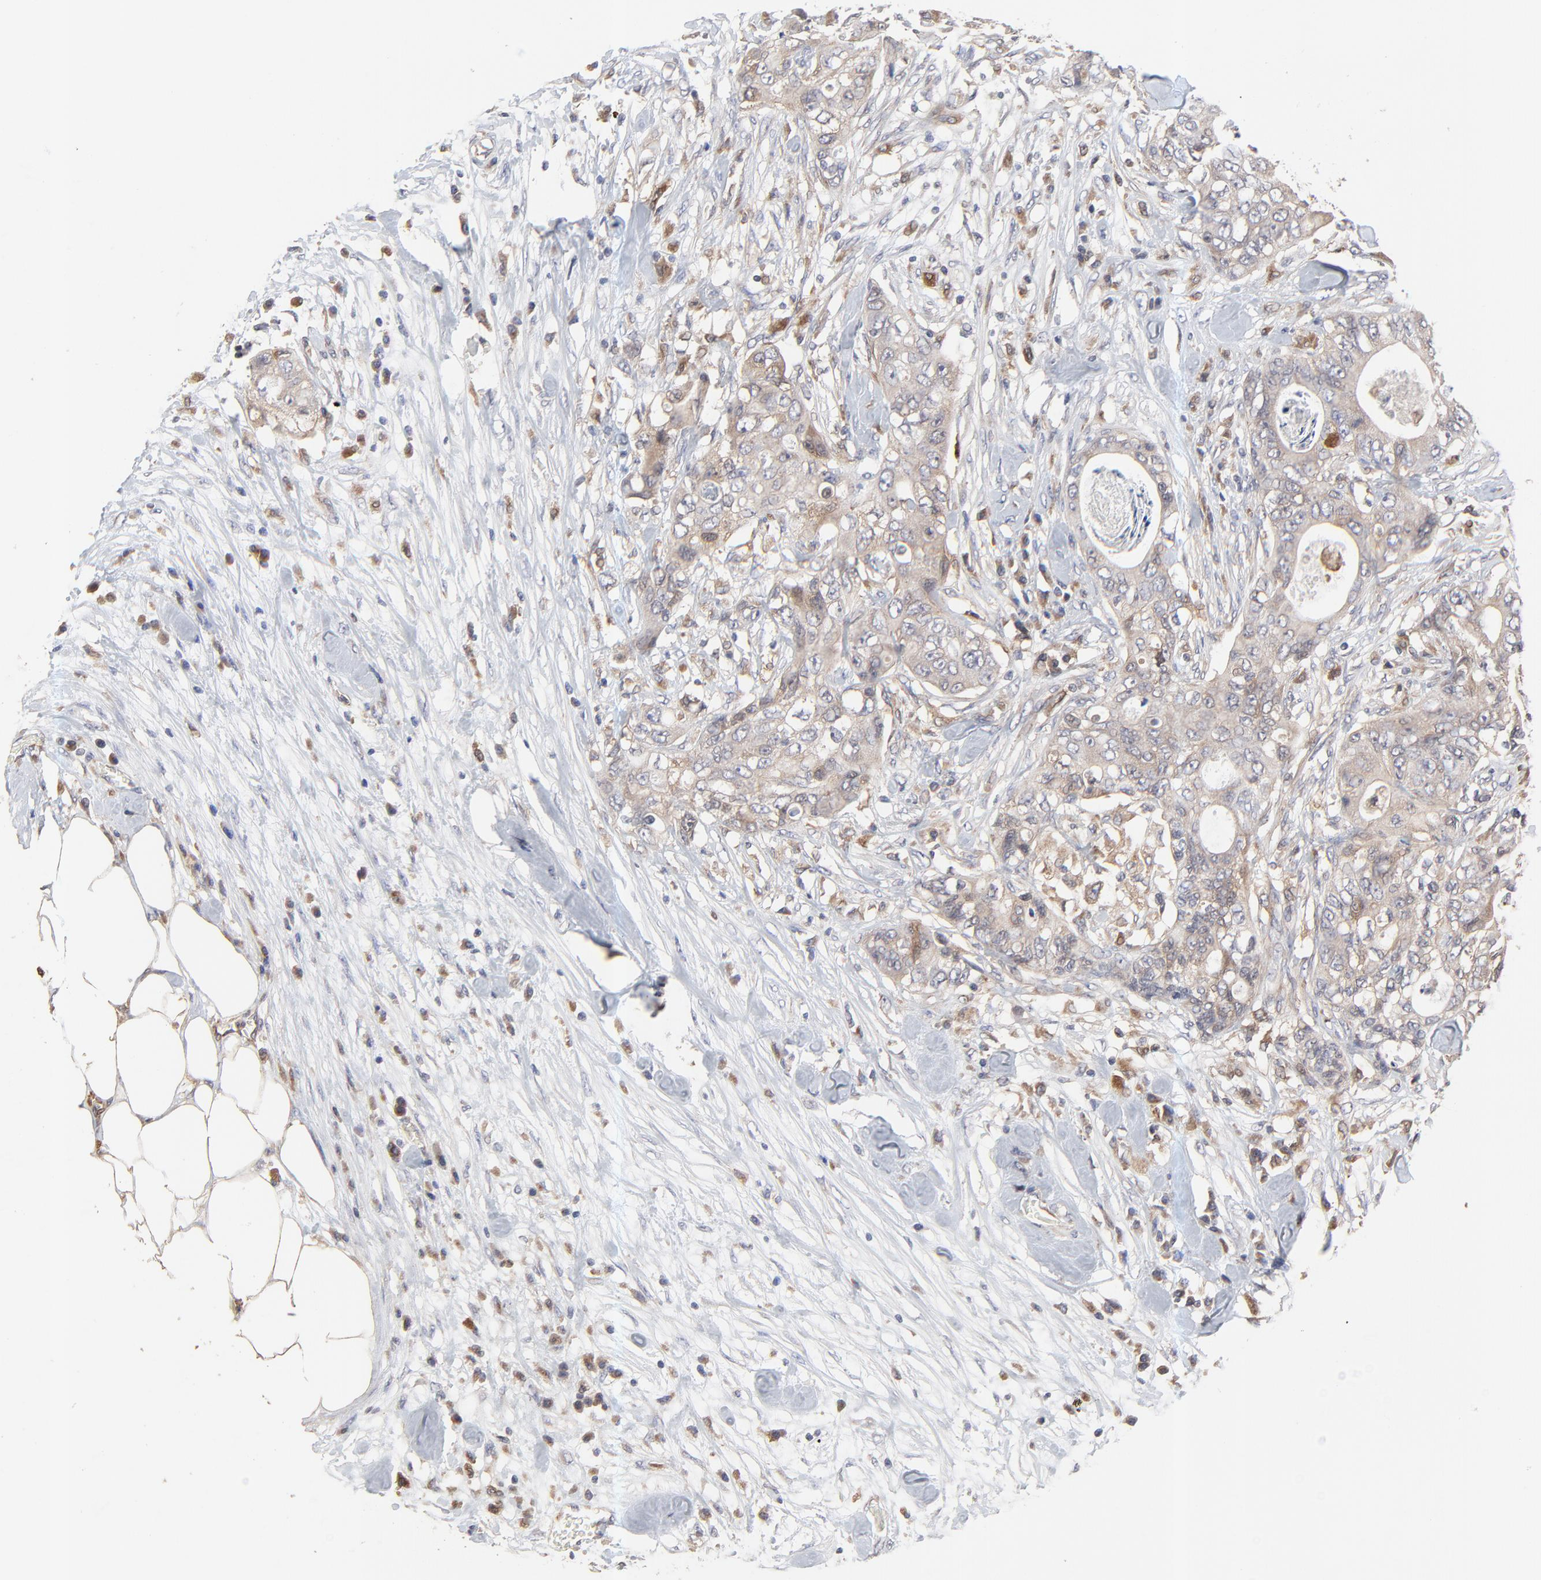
{"staining": {"intensity": "moderate", "quantity": ">75%", "location": "cytoplasmic/membranous"}, "tissue": "colorectal cancer", "cell_type": "Tumor cells", "image_type": "cancer", "snomed": [{"axis": "morphology", "description": "Adenocarcinoma, NOS"}, {"axis": "topography", "description": "Rectum"}], "caption": "Immunohistochemical staining of human colorectal cancer (adenocarcinoma) displays medium levels of moderate cytoplasmic/membranous expression in about >75% of tumor cells. The staining was performed using DAB, with brown indicating positive protein expression. Nuclei are stained blue with hematoxylin.", "gene": "RAB9A", "patient": {"sex": "female", "age": 57}}